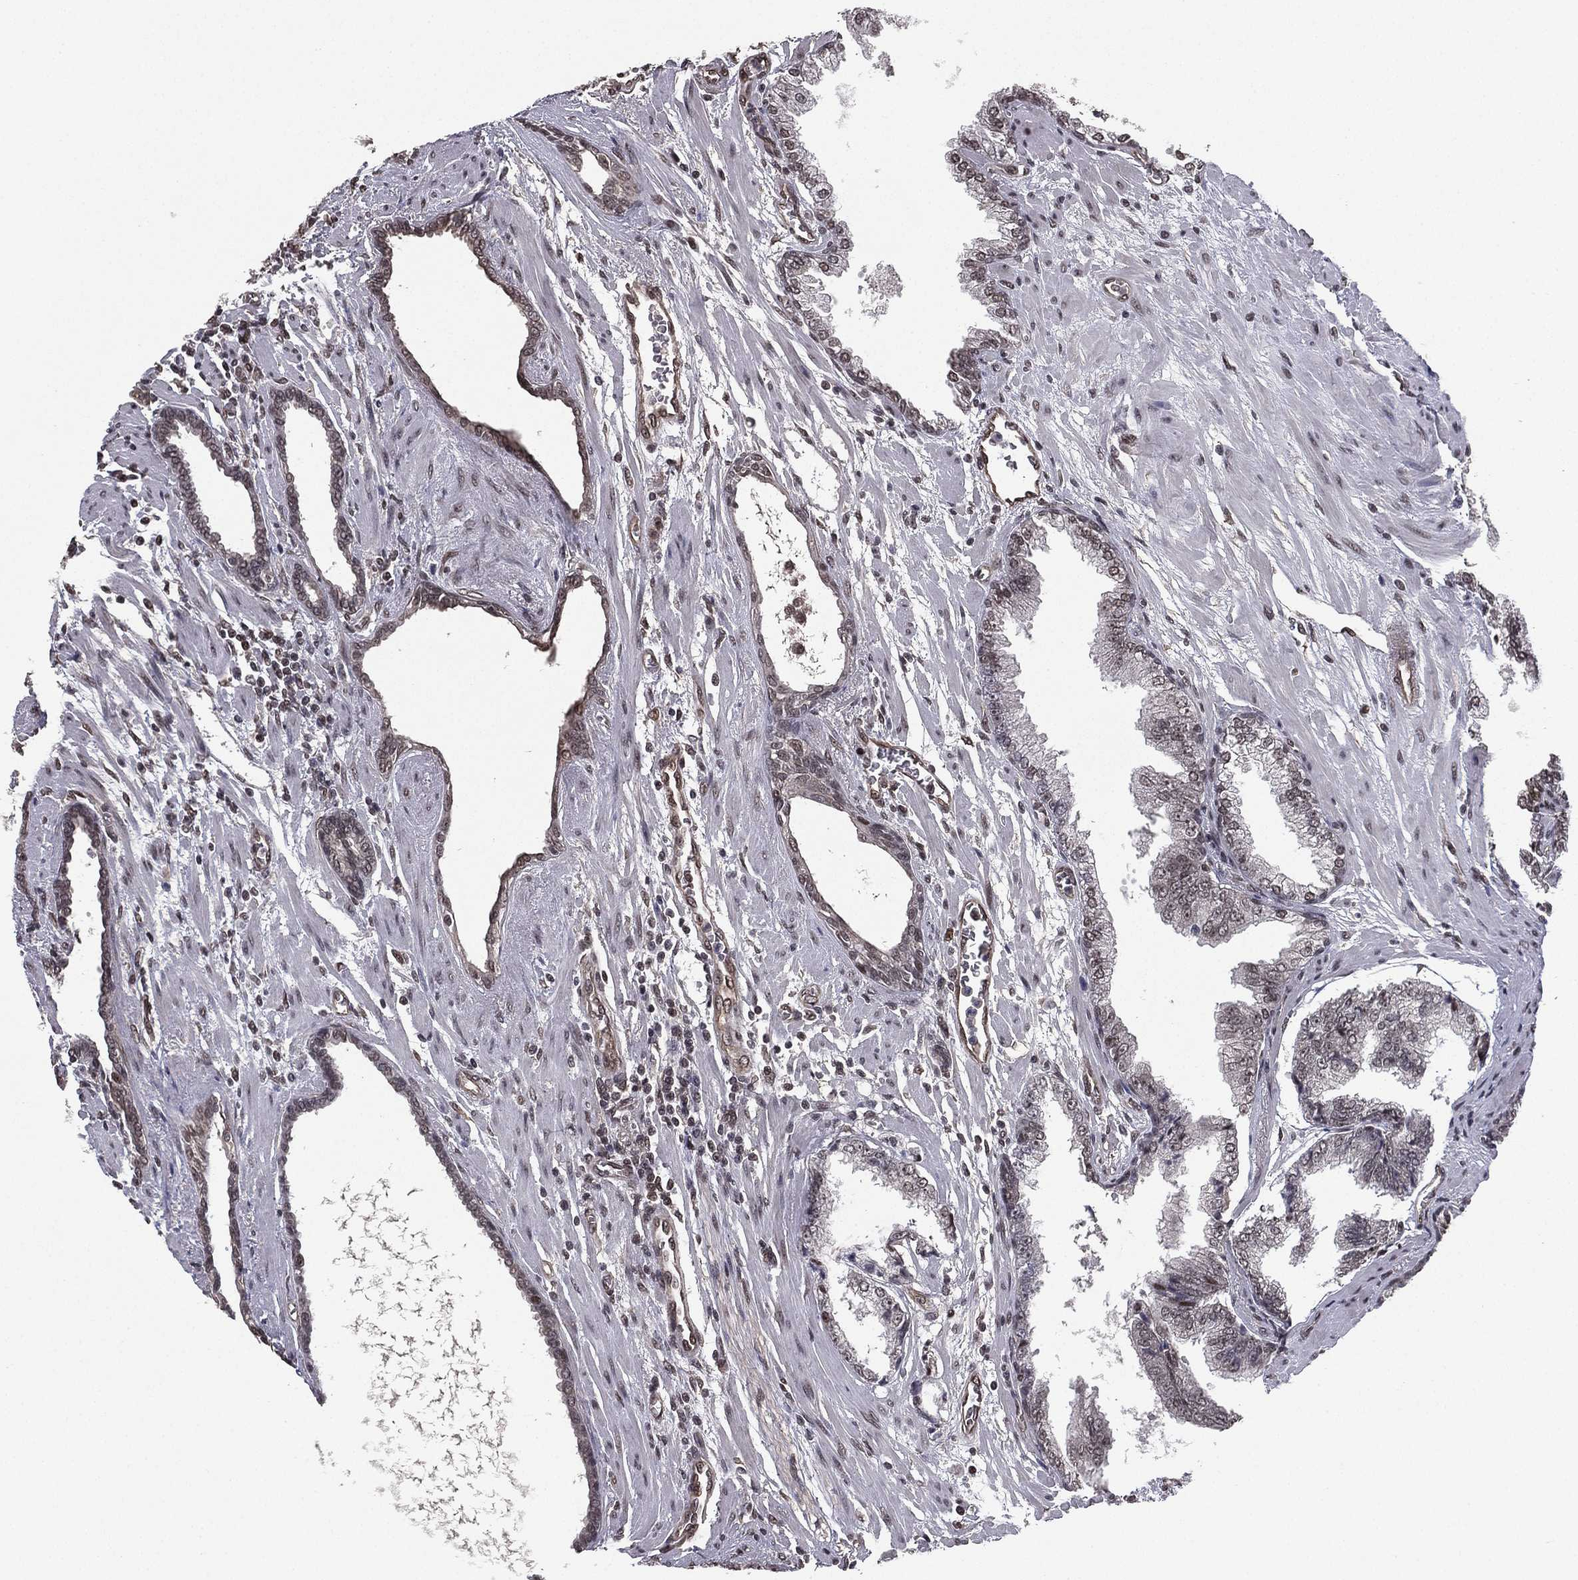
{"staining": {"intensity": "negative", "quantity": "none", "location": "none"}, "tissue": "prostate cancer", "cell_type": "Tumor cells", "image_type": "cancer", "snomed": [{"axis": "morphology", "description": "Adenocarcinoma, Low grade"}, {"axis": "topography", "description": "Prostate"}], "caption": "IHC of low-grade adenocarcinoma (prostate) exhibits no positivity in tumor cells.", "gene": "RARB", "patient": {"sex": "male", "age": 69}}